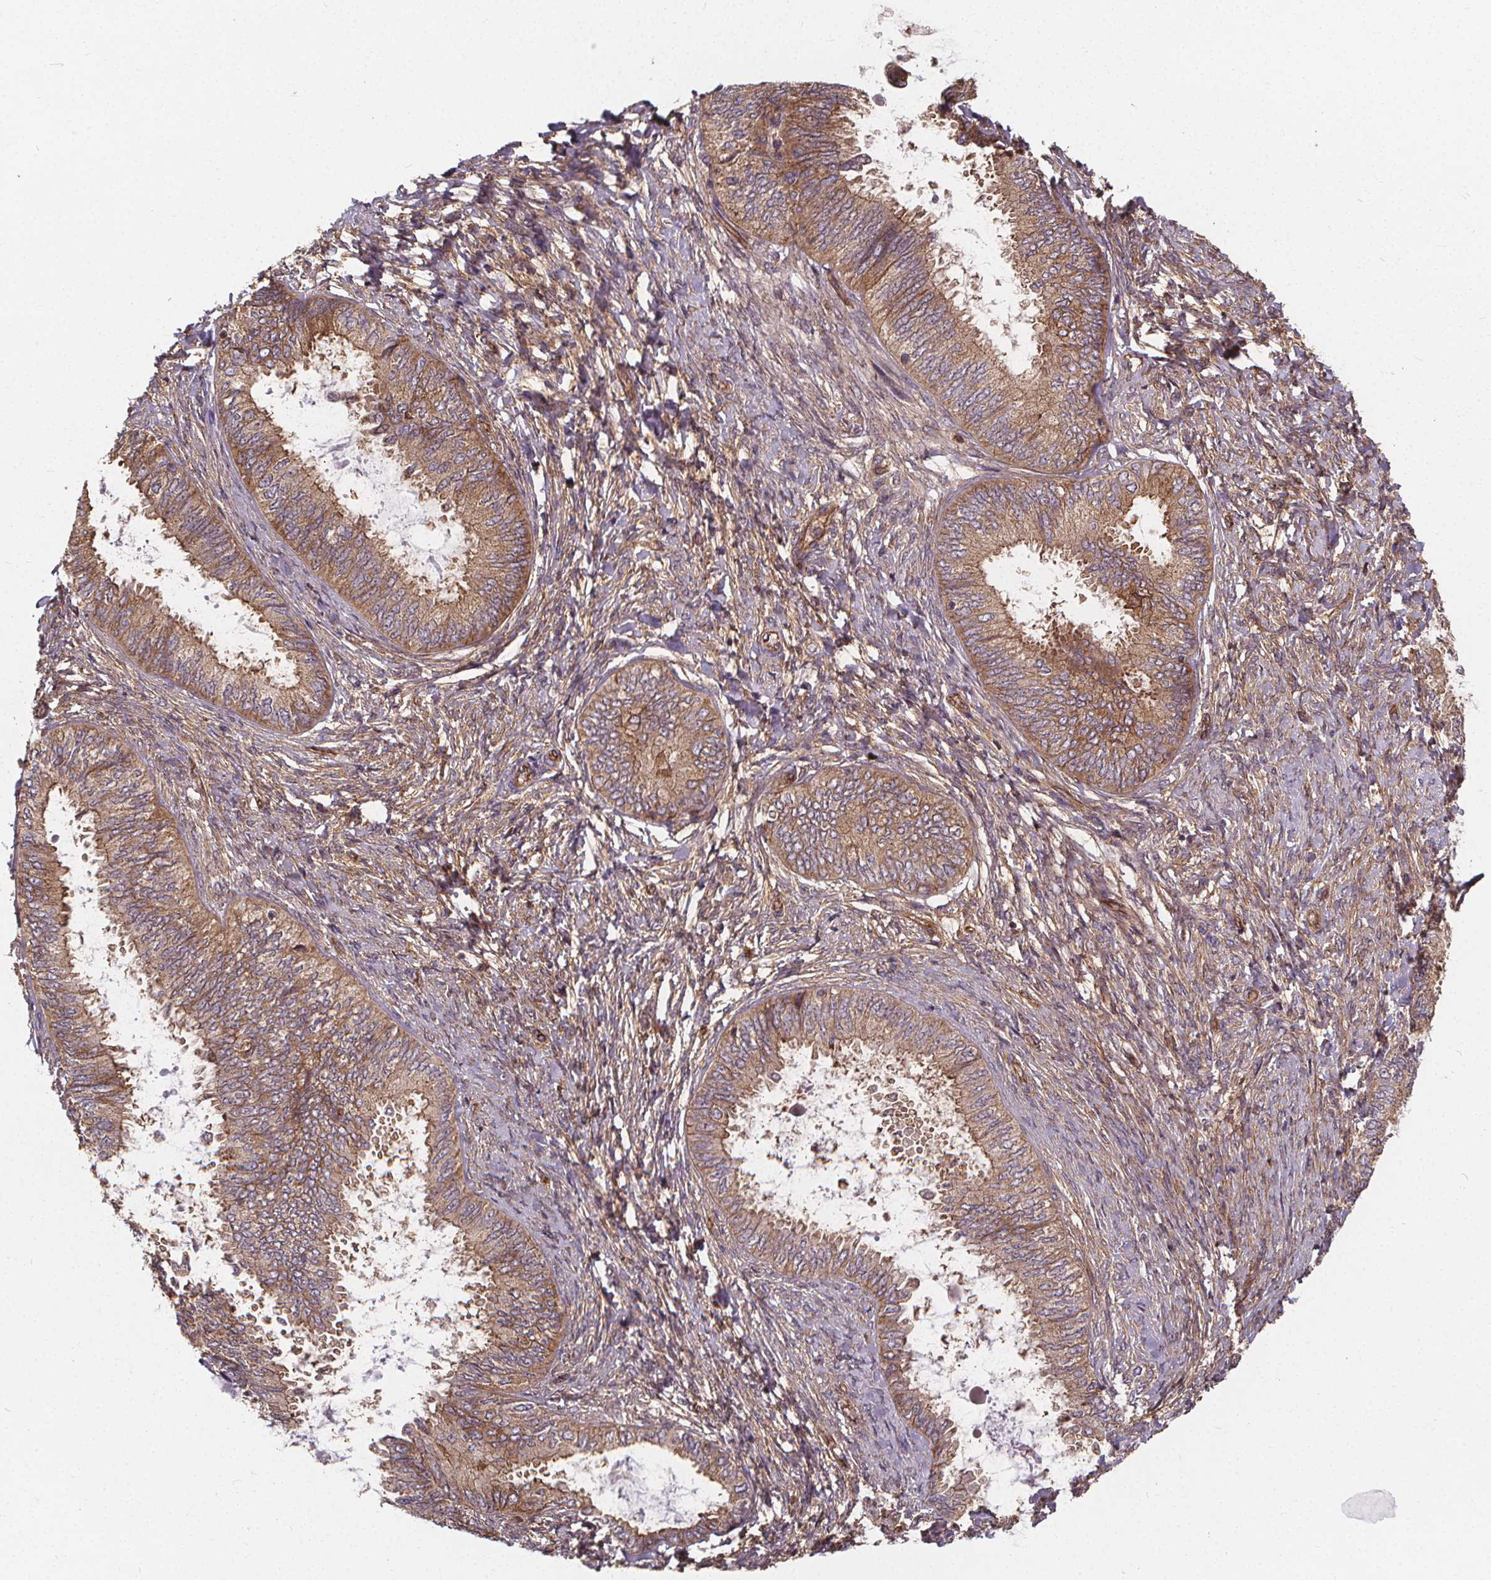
{"staining": {"intensity": "moderate", "quantity": ">75%", "location": "cytoplasmic/membranous"}, "tissue": "ovarian cancer", "cell_type": "Tumor cells", "image_type": "cancer", "snomed": [{"axis": "morphology", "description": "Carcinoma, endometroid"}, {"axis": "topography", "description": "Ovary"}], "caption": "The photomicrograph demonstrates a brown stain indicating the presence of a protein in the cytoplasmic/membranous of tumor cells in ovarian cancer (endometroid carcinoma).", "gene": "CLINT1", "patient": {"sex": "female", "age": 70}}